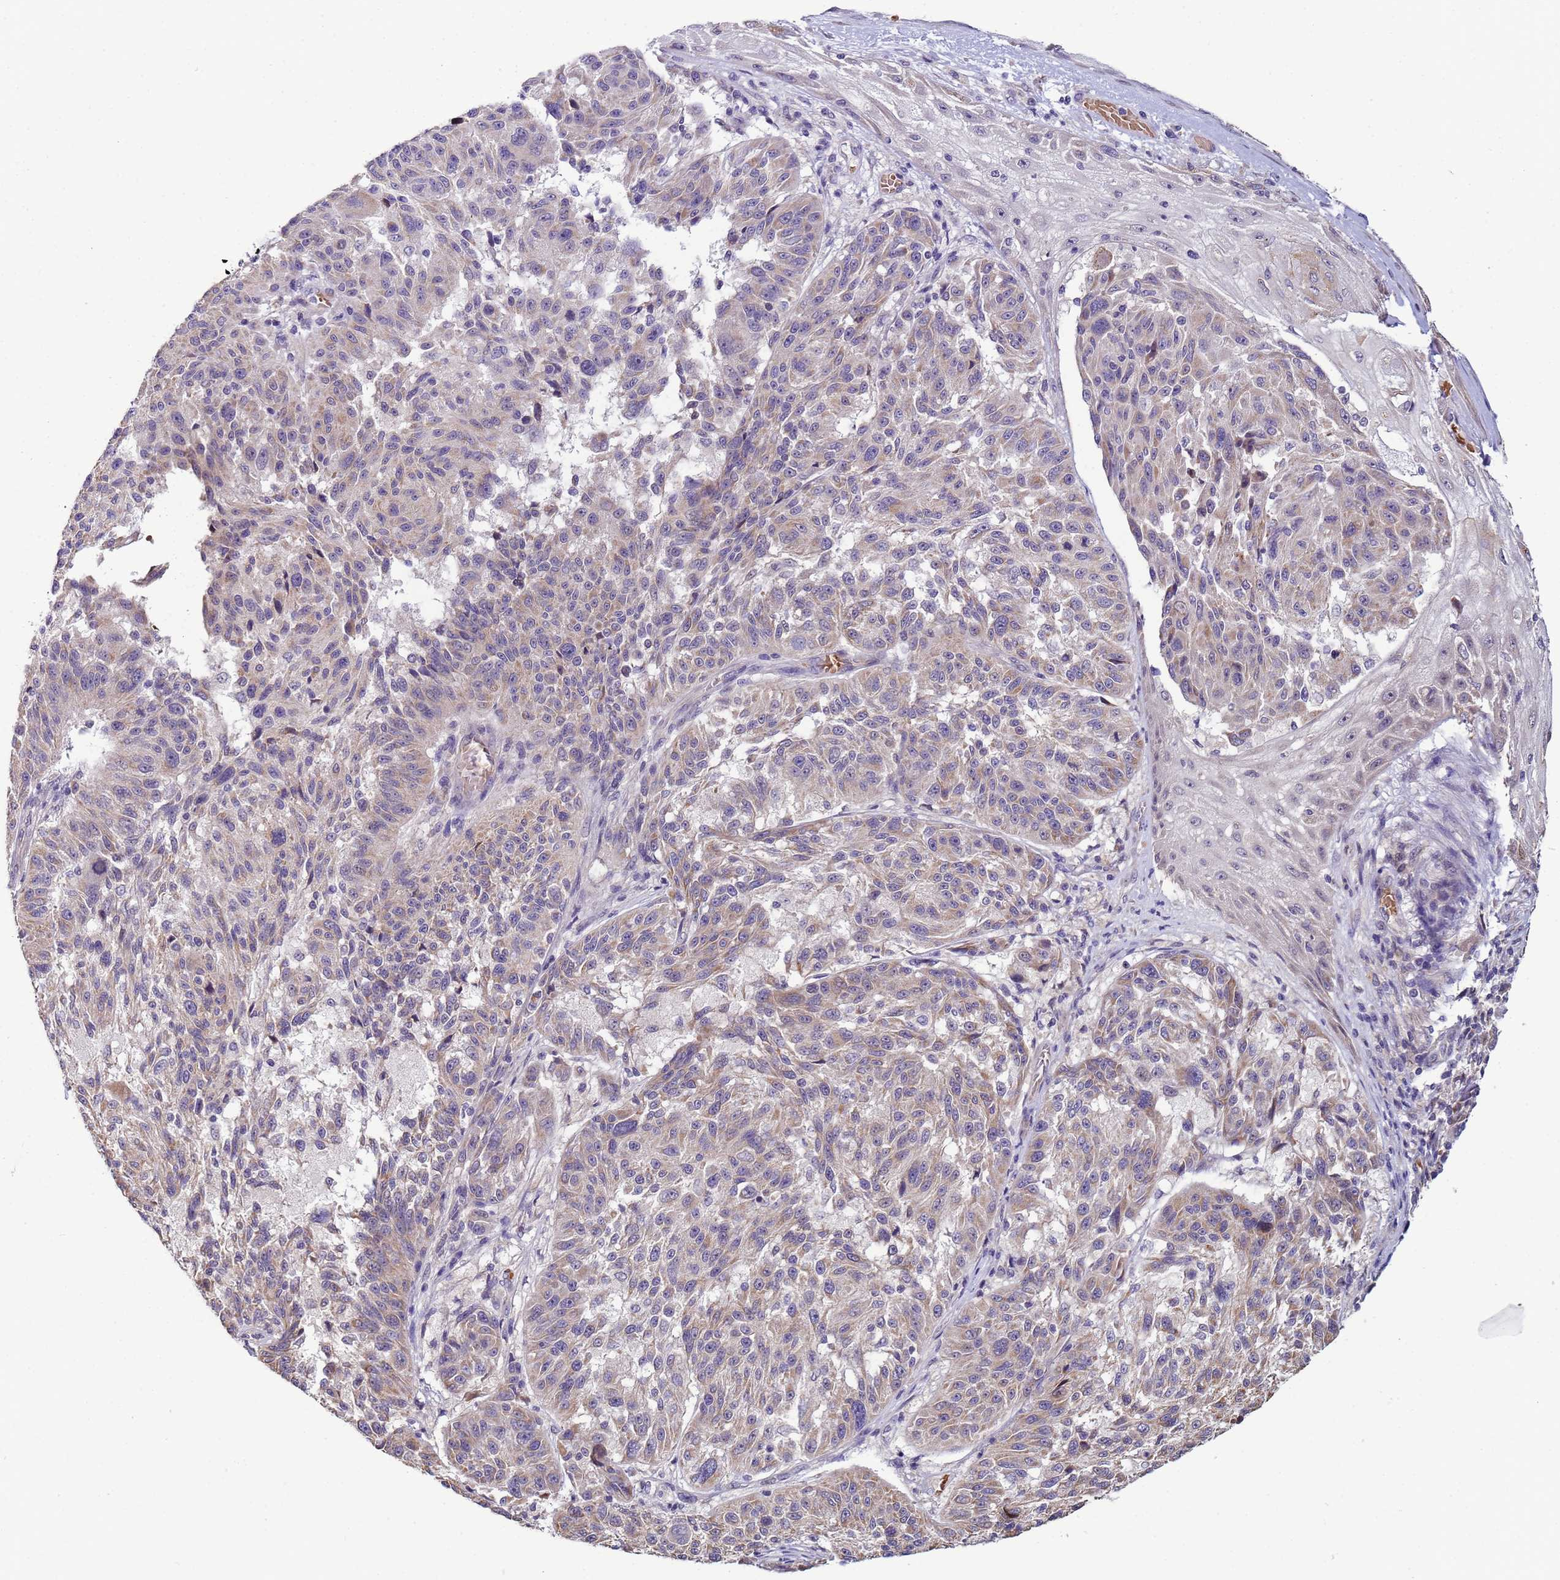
{"staining": {"intensity": "weak", "quantity": "25%-75%", "location": "cytoplasmic/membranous"}, "tissue": "melanoma", "cell_type": "Tumor cells", "image_type": "cancer", "snomed": [{"axis": "morphology", "description": "Malignant melanoma, NOS"}, {"axis": "topography", "description": "Skin"}], "caption": "High-magnification brightfield microscopy of malignant melanoma stained with DAB (3,3'-diaminobenzidine) (brown) and counterstained with hematoxylin (blue). tumor cells exhibit weak cytoplasmic/membranous expression is seen in about25%-75% of cells.", "gene": "CLHC1", "patient": {"sex": "male", "age": 53}}